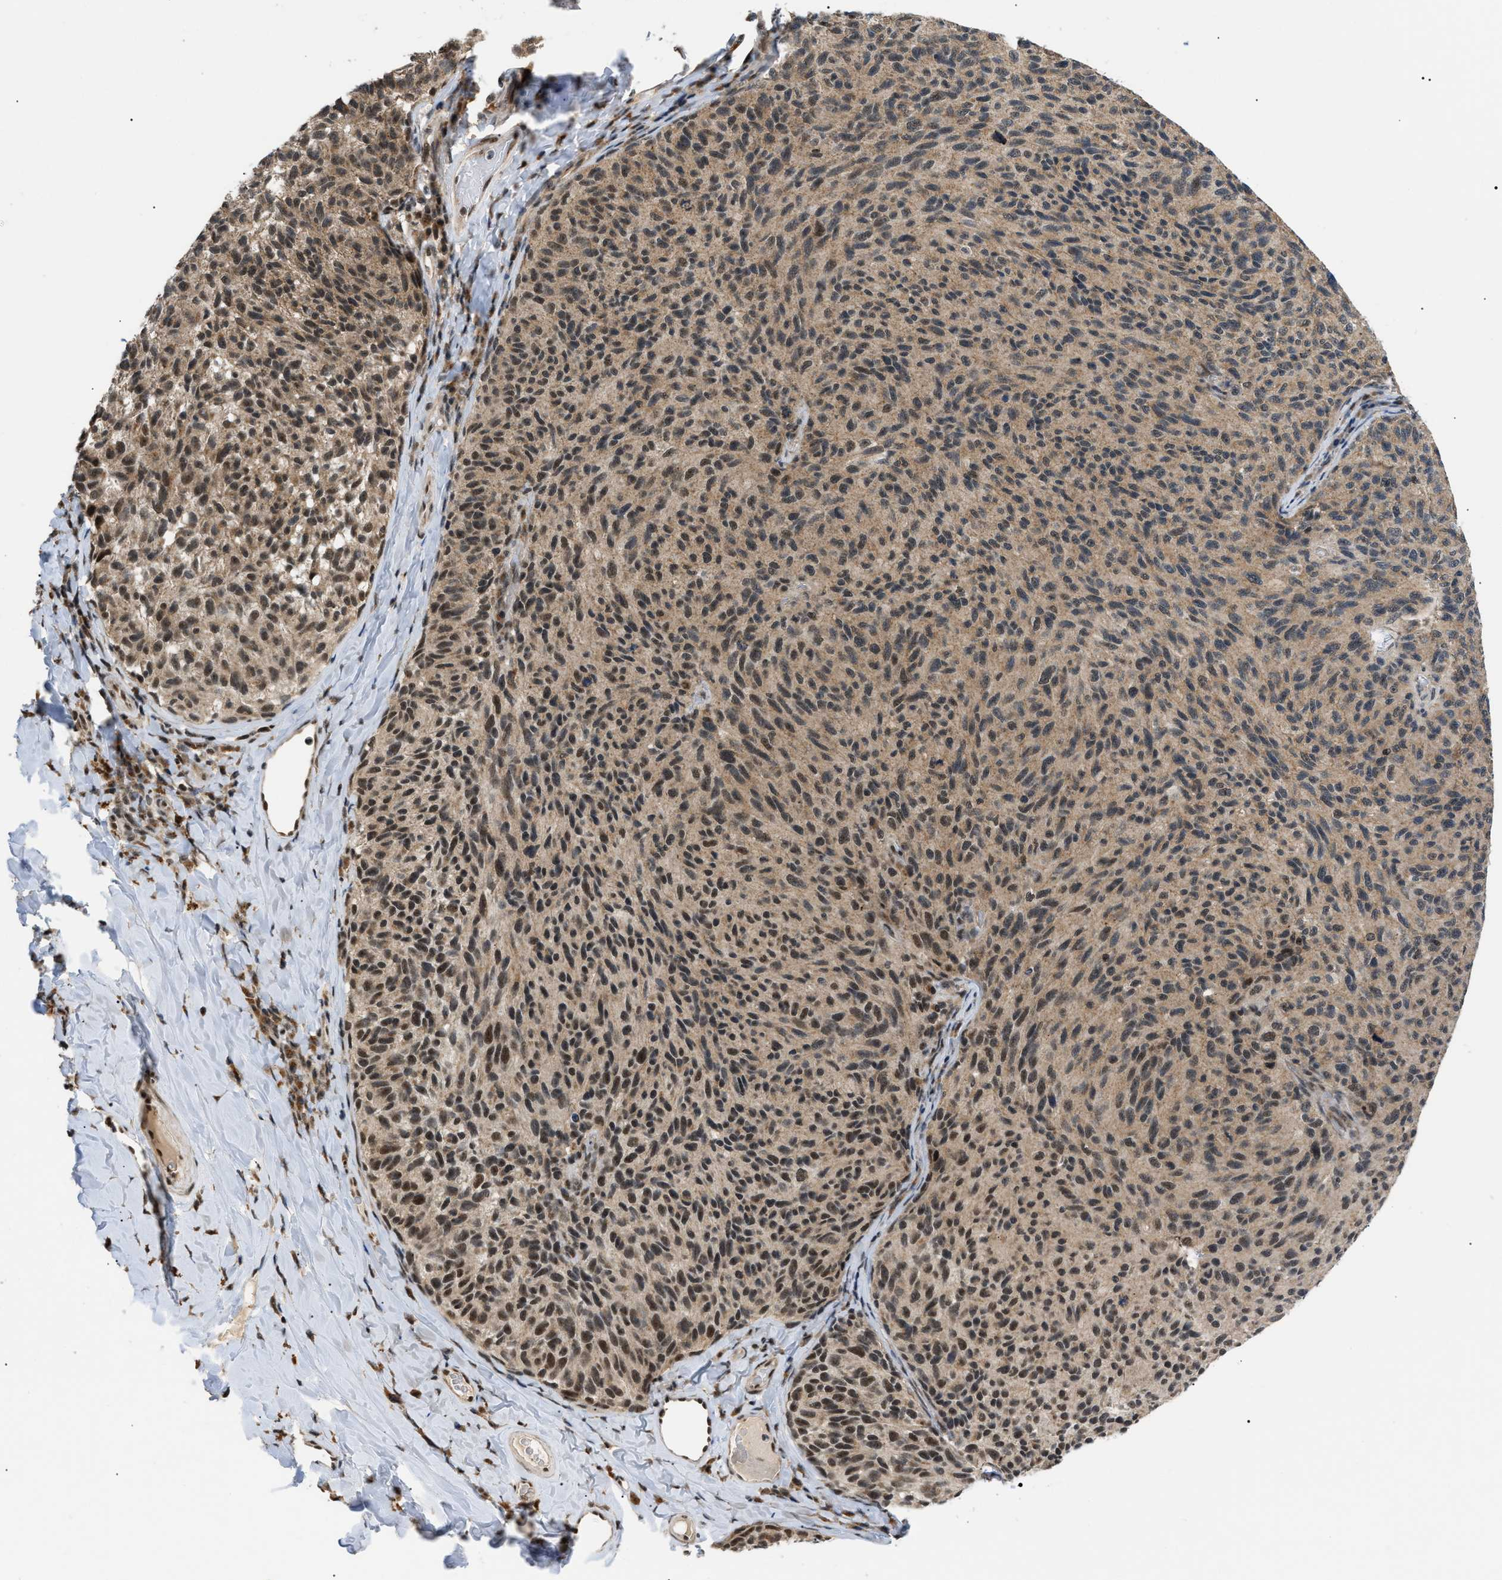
{"staining": {"intensity": "moderate", "quantity": ">75%", "location": "cytoplasmic/membranous"}, "tissue": "melanoma", "cell_type": "Tumor cells", "image_type": "cancer", "snomed": [{"axis": "morphology", "description": "Malignant melanoma, NOS"}, {"axis": "topography", "description": "Skin"}], "caption": "Tumor cells display moderate cytoplasmic/membranous staining in about >75% of cells in malignant melanoma. Using DAB (3,3'-diaminobenzidine) (brown) and hematoxylin (blue) stains, captured at high magnification using brightfield microscopy.", "gene": "ZBTB11", "patient": {"sex": "female", "age": 73}}